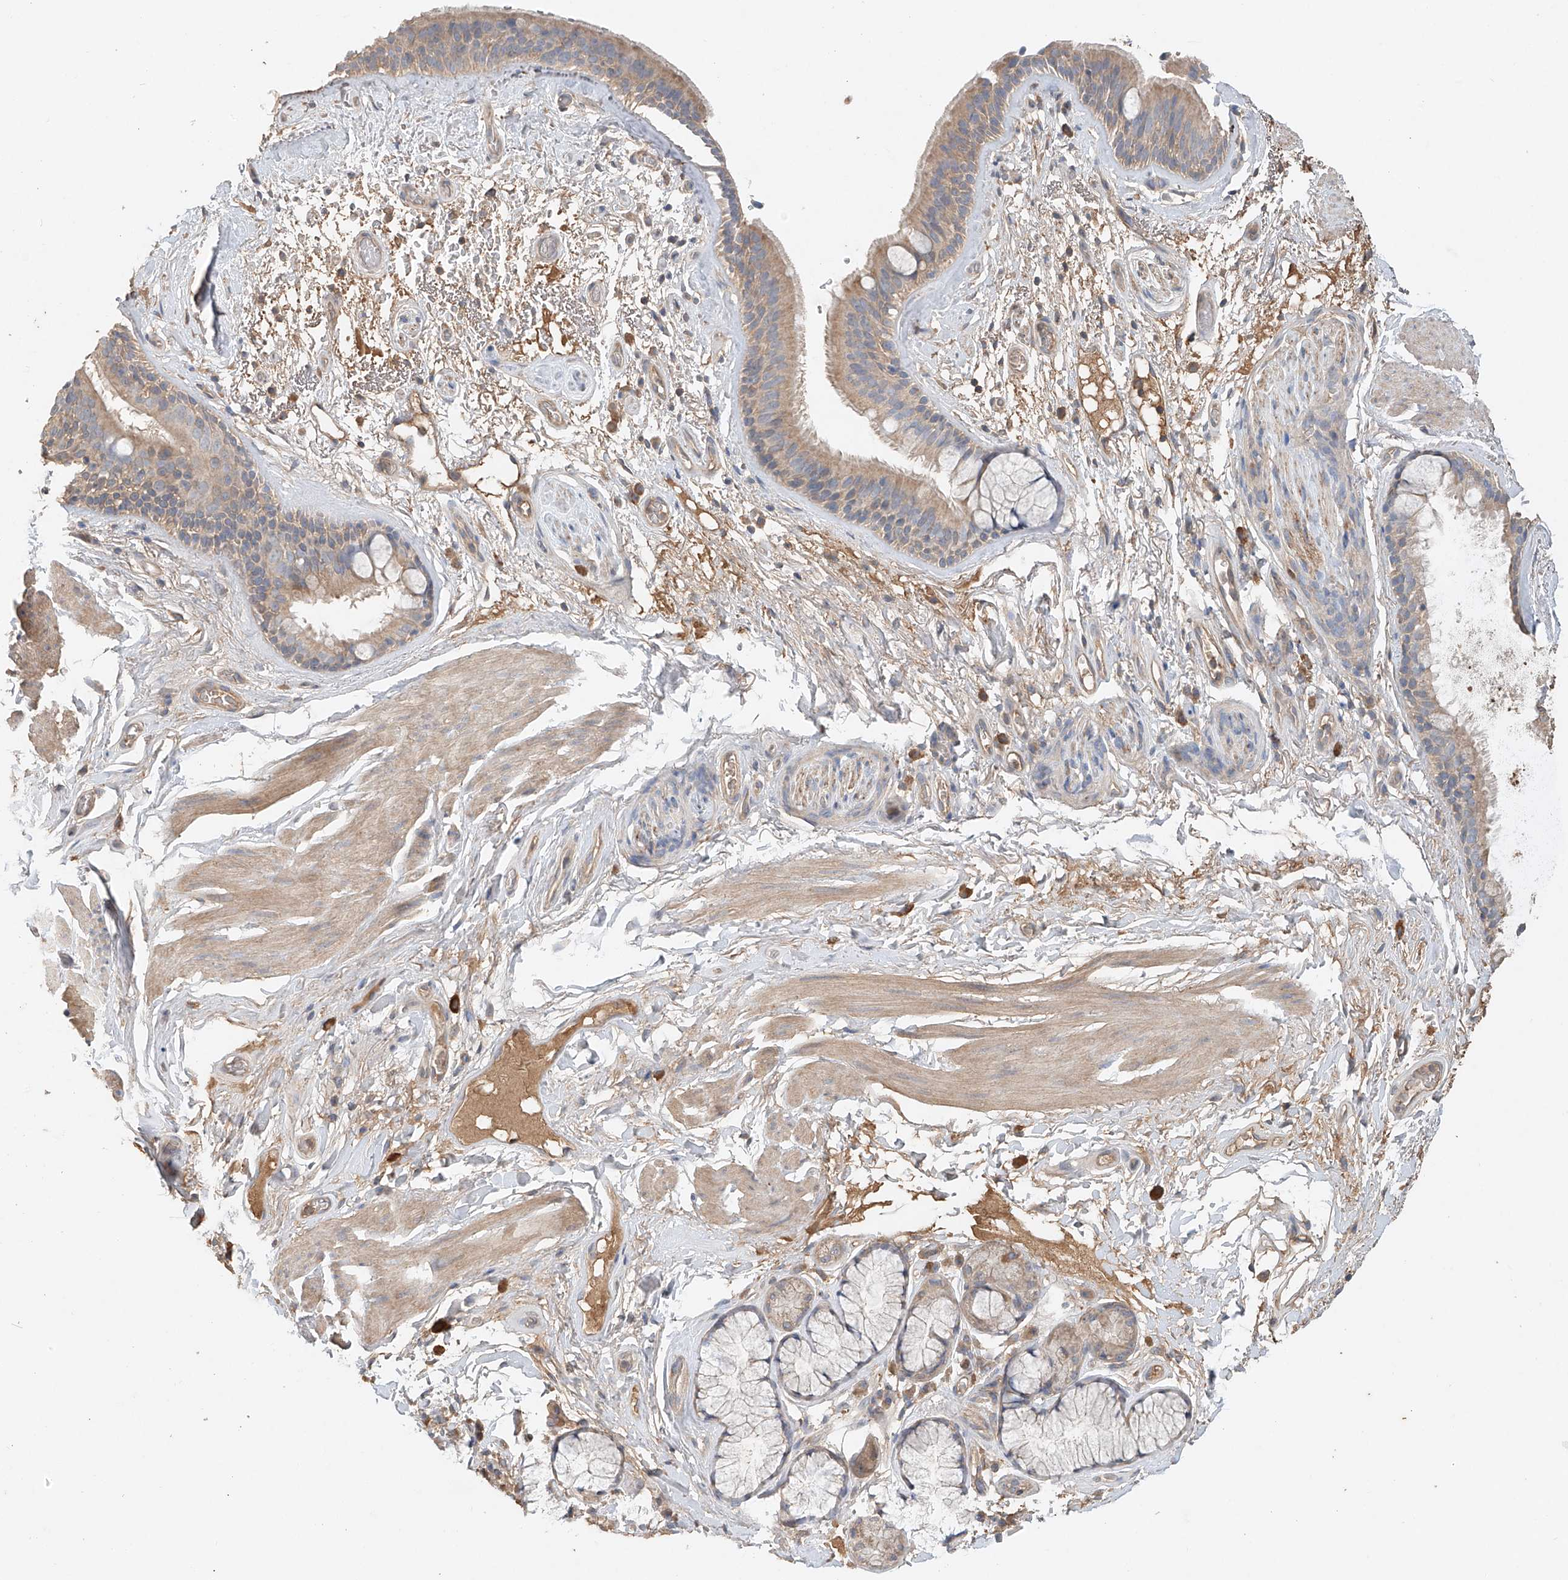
{"staining": {"intensity": "weak", "quantity": ">75%", "location": "cytoplasmic/membranous"}, "tissue": "bronchus", "cell_type": "Respiratory epithelial cells", "image_type": "normal", "snomed": [{"axis": "morphology", "description": "Normal tissue, NOS"}, {"axis": "topography", "description": "Cartilage tissue"}], "caption": "IHC photomicrograph of benign bronchus: bronchus stained using immunohistochemistry (IHC) demonstrates low levels of weak protein expression localized specifically in the cytoplasmic/membranous of respiratory epithelial cells, appearing as a cytoplasmic/membranous brown color.", "gene": "GNB1L", "patient": {"sex": "female", "age": 63}}